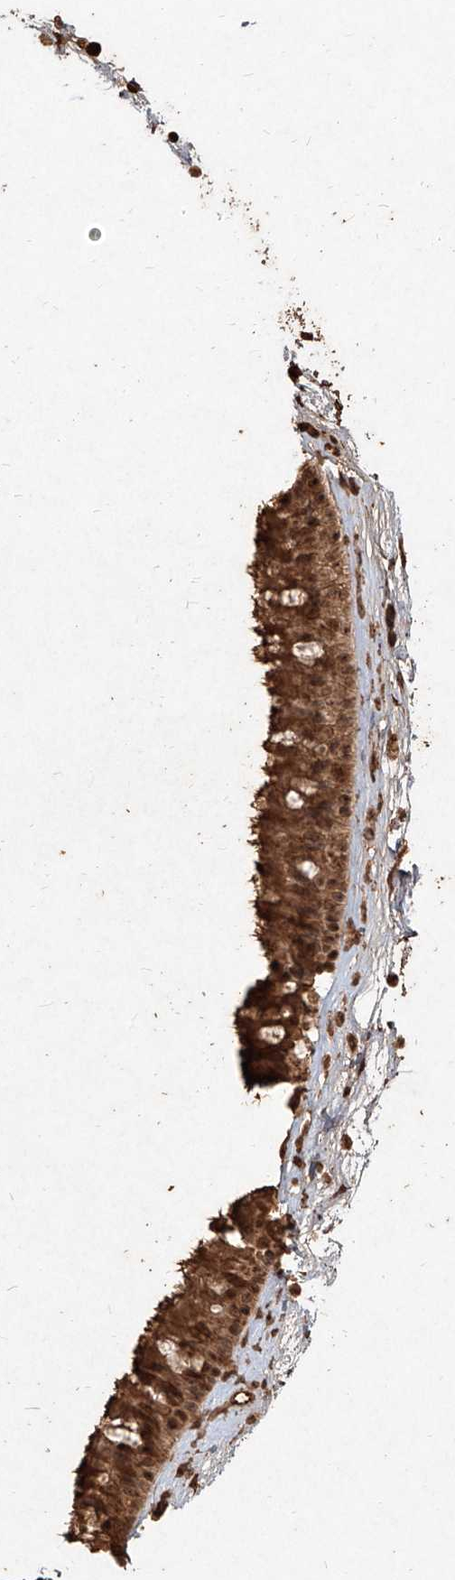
{"staining": {"intensity": "strong", "quantity": ">75%", "location": "cytoplasmic/membranous,nuclear"}, "tissue": "nasopharynx", "cell_type": "Respiratory epithelial cells", "image_type": "normal", "snomed": [{"axis": "morphology", "description": "Normal tissue, NOS"}, {"axis": "topography", "description": "Nasopharynx"}], "caption": "Nasopharynx stained with a brown dye reveals strong cytoplasmic/membranous,nuclear positive staining in approximately >75% of respiratory epithelial cells.", "gene": "UBE2K", "patient": {"sex": "male", "age": 64}}